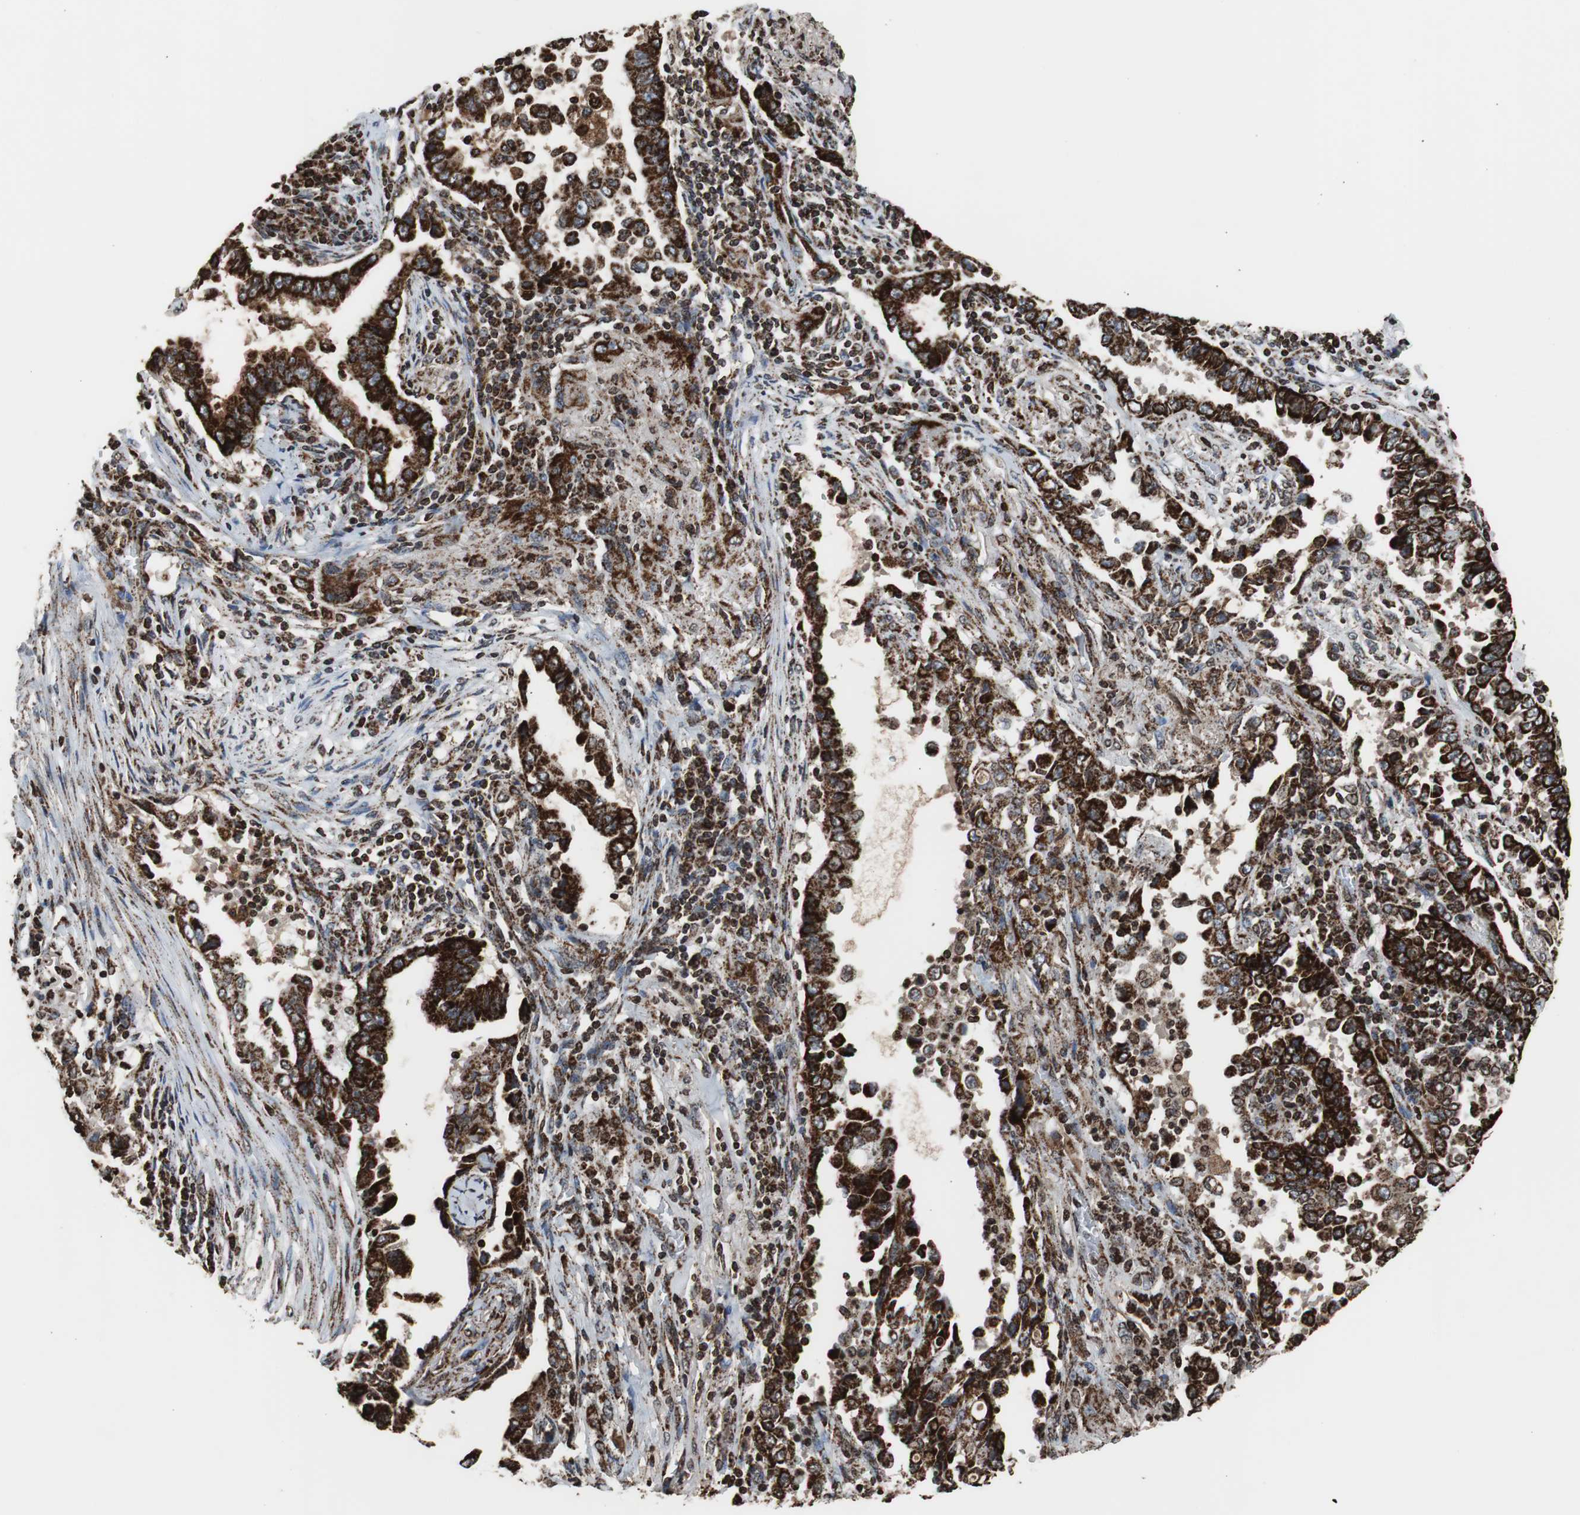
{"staining": {"intensity": "strong", "quantity": ">75%", "location": "cytoplasmic/membranous"}, "tissue": "lung cancer", "cell_type": "Tumor cells", "image_type": "cancer", "snomed": [{"axis": "morphology", "description": "Normal tissue, NOS"}, {"axis": "morphology", "description": "Inflammation, NOS"}, {"axis": "morphology", "description": "Adenocarcinoma, NOS"}, {"axis": "topography", "description": "Lung"}], "caption": "Immunohistochemistry (IHC) histopathology image of lung cancer stained for a protein (brown), which shows high levels of strong cytoplasmic/membranous expression in approximately >75% of tumor cells.", "gene": "HSPA9", "patient": {"sex": "female", "age": 64}}